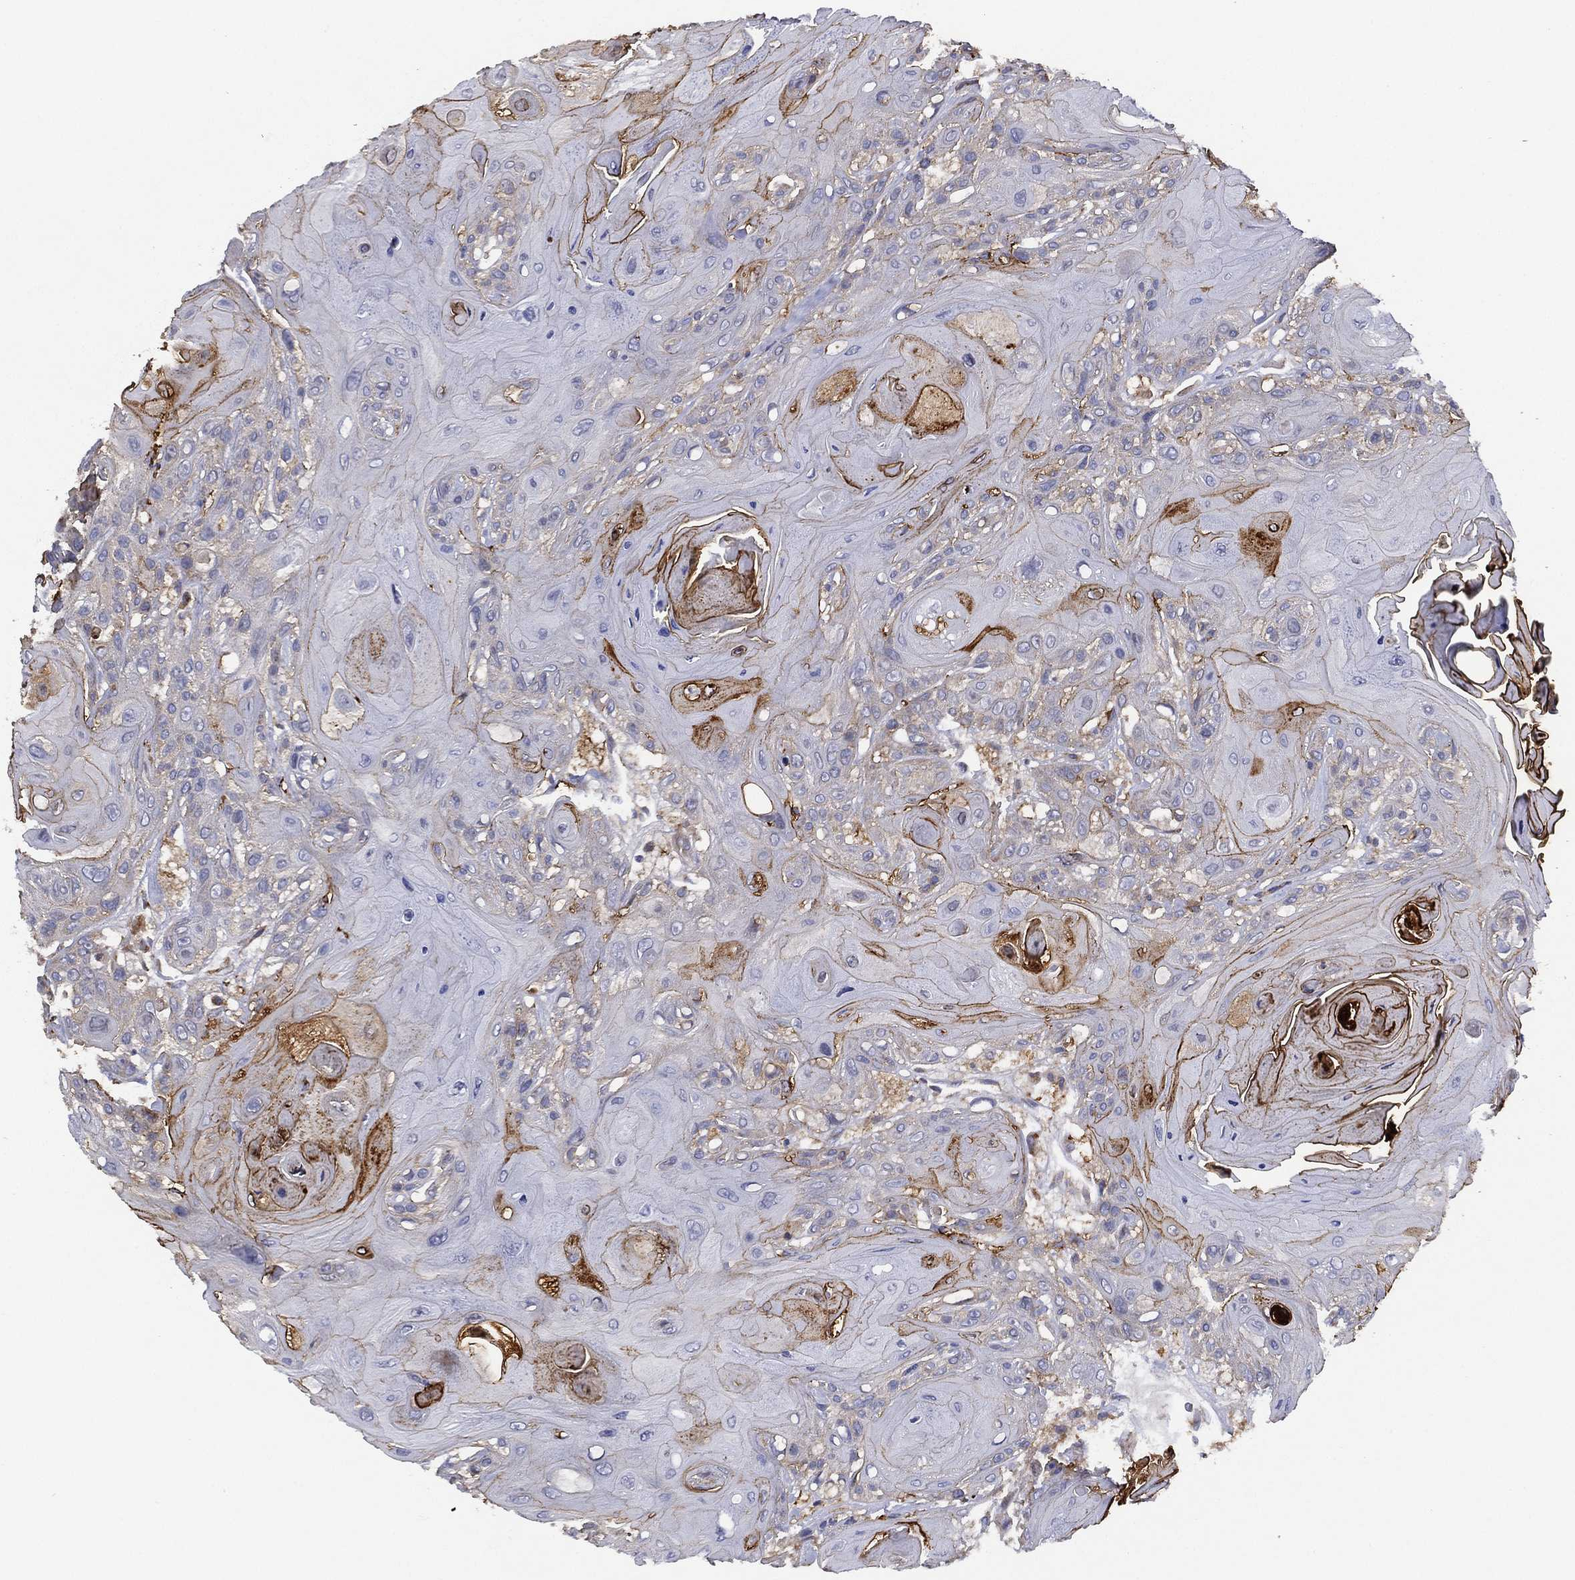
{"staining": {"intensity": "strong", "quantity": "<25%", "location": "cytoplasmic/membranous"}, "tissue": "head and neck cancer", "cell_type": "Tumor cells", "image_type": "cancer", "snomed": [{"axis": "morphology", "description": "Squamous cell carcinoma, NOS"}, {"axis": "topography", "description": "Head-Neck"}], "caption": "The histopathology image reveals a brown stain indicating the presence of a protein in the cytoplasmic/membranous of tumor cells in head and neck cancer (squamous cell carcinoma).", "gene": "ZNF223", "patient": {"sex": "female", "age": 59}}